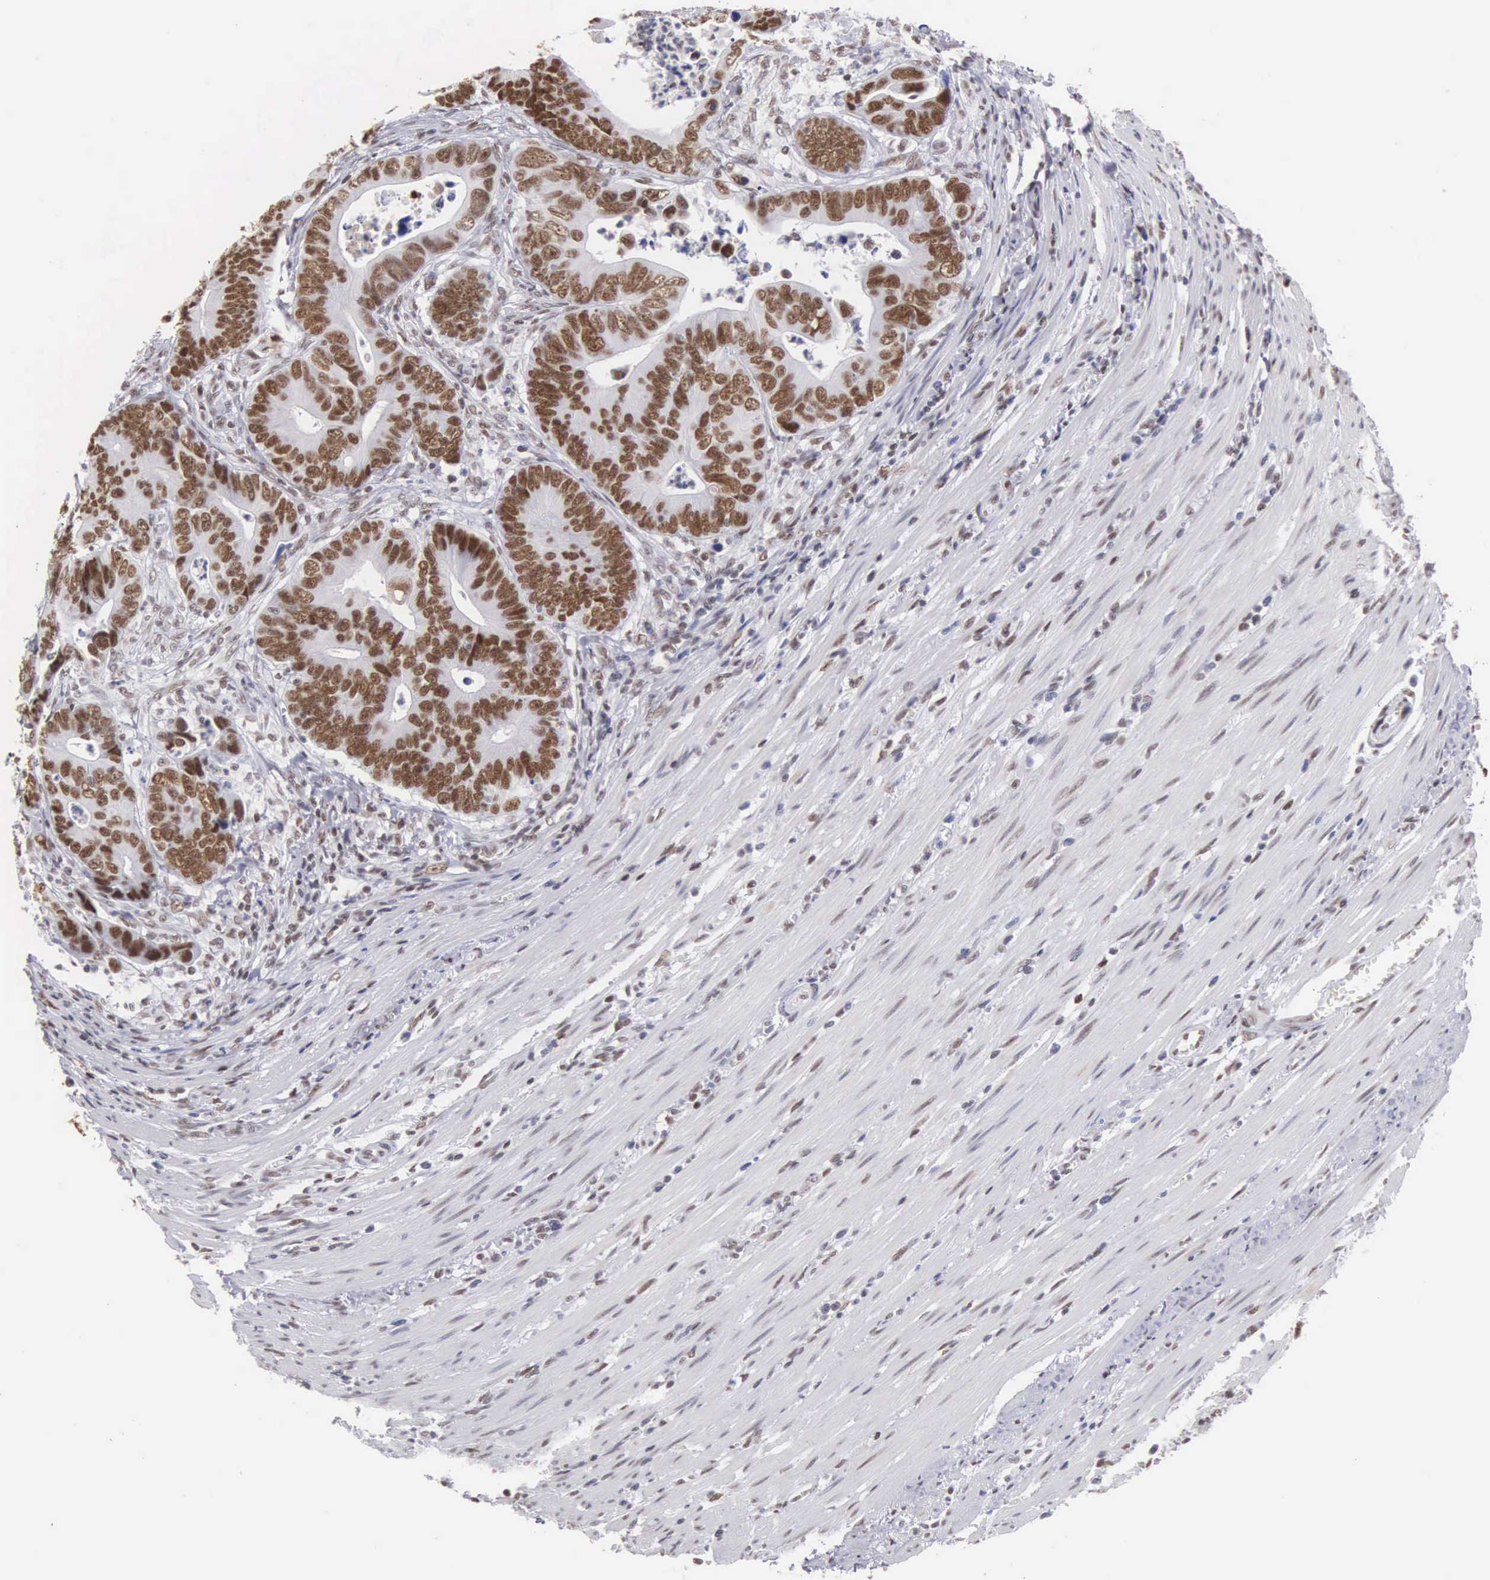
{"staining": {"intensity": "strong", "quantity": ">75%", "location": "nuclear"}, "tissue": "colorectal cancer", "cell_type": "Tumor cells", "image_type": "cancer", "snomed": [{"axis": "morphology", "description": "Adenocarcinoma, NOS"}, {"axis": "topography", "description": "Colon"}], "caption": "Protein staining exhibits strong nuclear expression in about >75% of tumor cells in colorectal cancer (adenocarcinoma).", "gene": "CSTF2", "patient": {"sex": "female", "age": 78}}